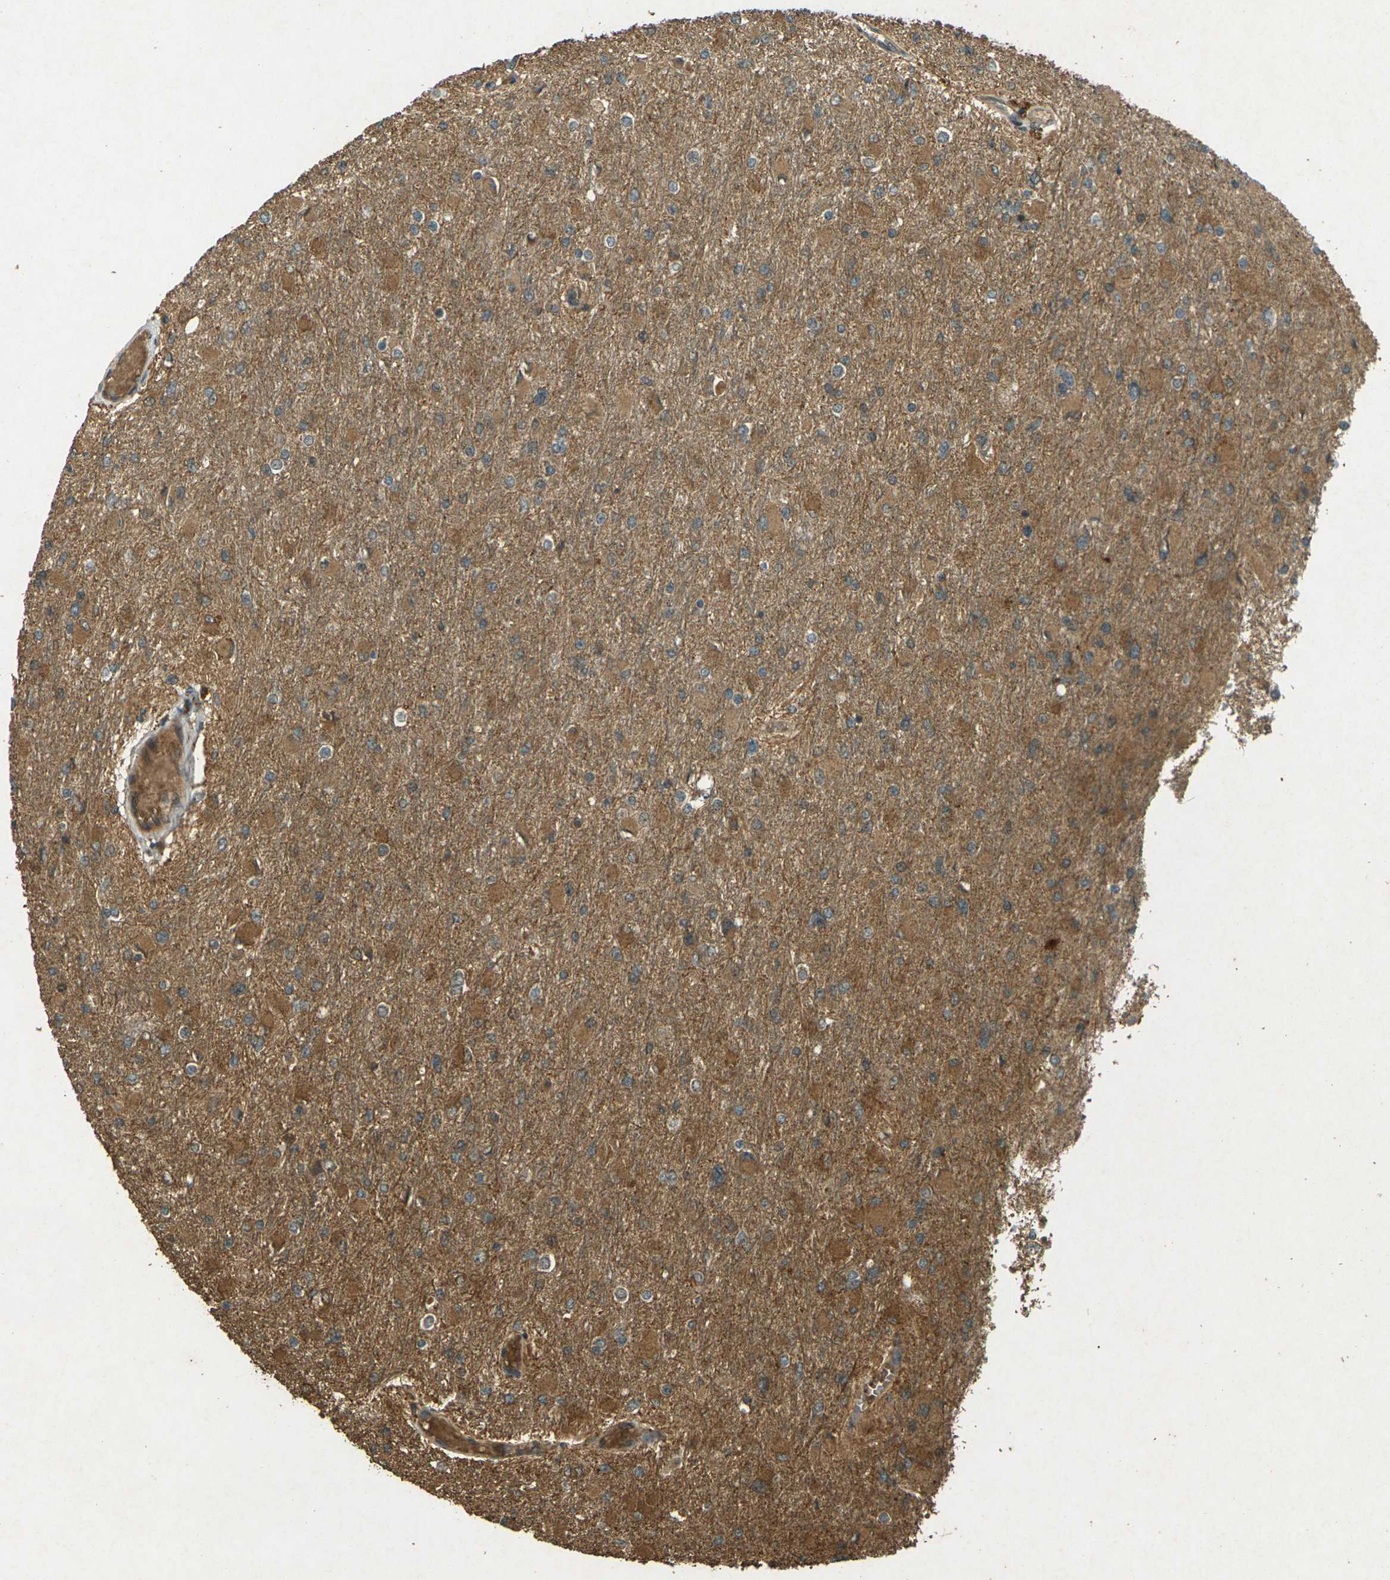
{"staining": {"intensity": "moderate", "quantity": "25%-75%", "location": "cytoplasmic/membranous"}, "tissue": "glioma", "cell_type": "Tumor cells", "image_type": "cancer", "snomed": [{"axis": "morphology", "description": "Glioma, malignant, High grade"}, {"axis": "topography", "description": "Cerebral cortex"}], "caption": "Moderate cytoplasmic/membranous positivity for a protein is seen in approximately 25%-75% of tumor cells of glioma using immunohistochemistry.", "gene": "TAP1", "patient": {"sex": "female", "age": 36}}